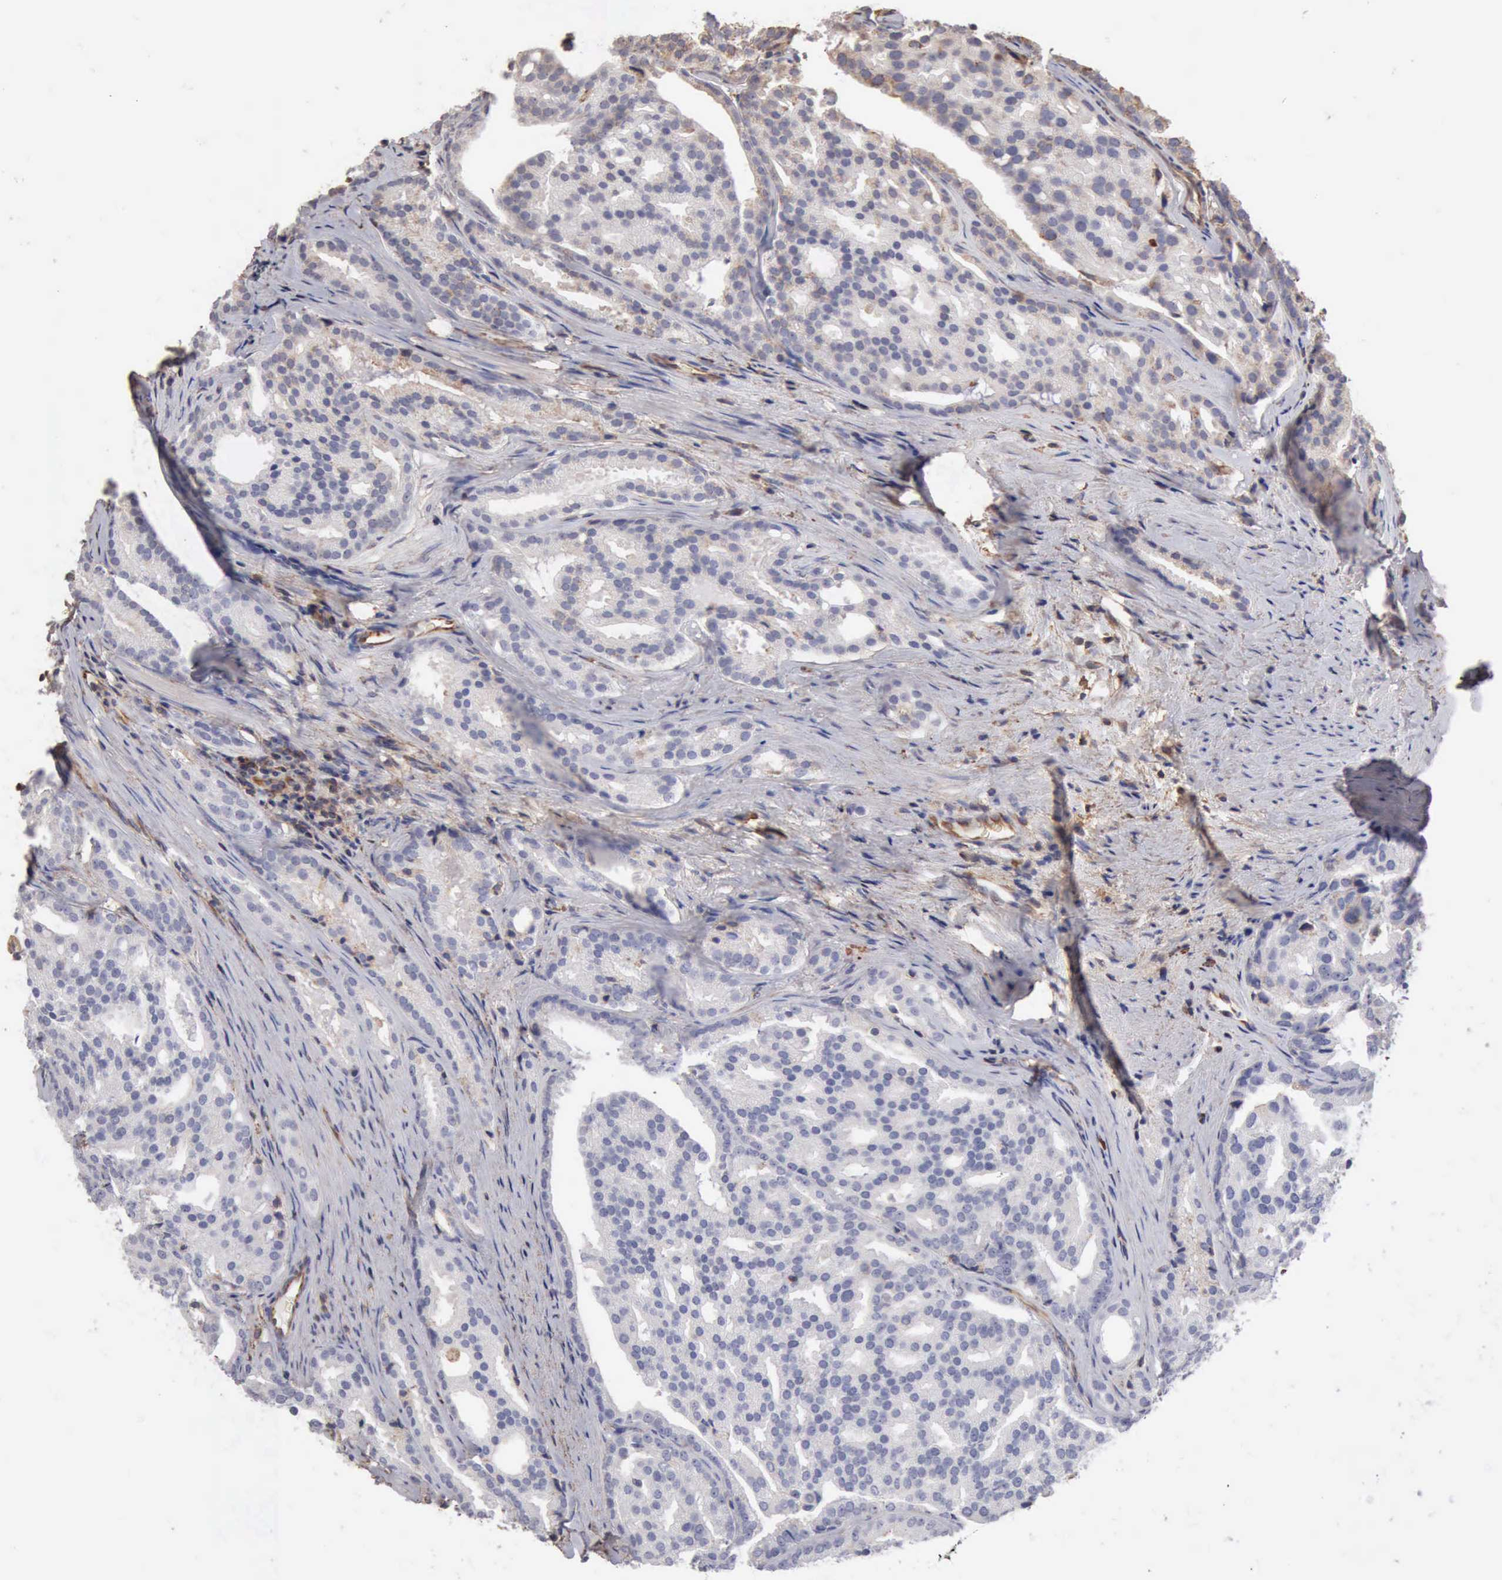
{"staining": {"intensity": "negative", "quantity": "none", "location": "none"}, "tissue": "prostate cancer", "cell_type": "Tumor cells", "image_type": "cancer", "snomed": [{"axis": "morphology", "description": "Adenocarcinoma, High grade"}, {"axis": "topography", "description": "Prostate"}], "caption": "This is an immunohistochemistry histopathology image of adenocarcinoma (high-grade) (prostate). There is no expression in tumor cells.", "gene": "GPR101", "patient": {"sex": "male", "age": 64}}